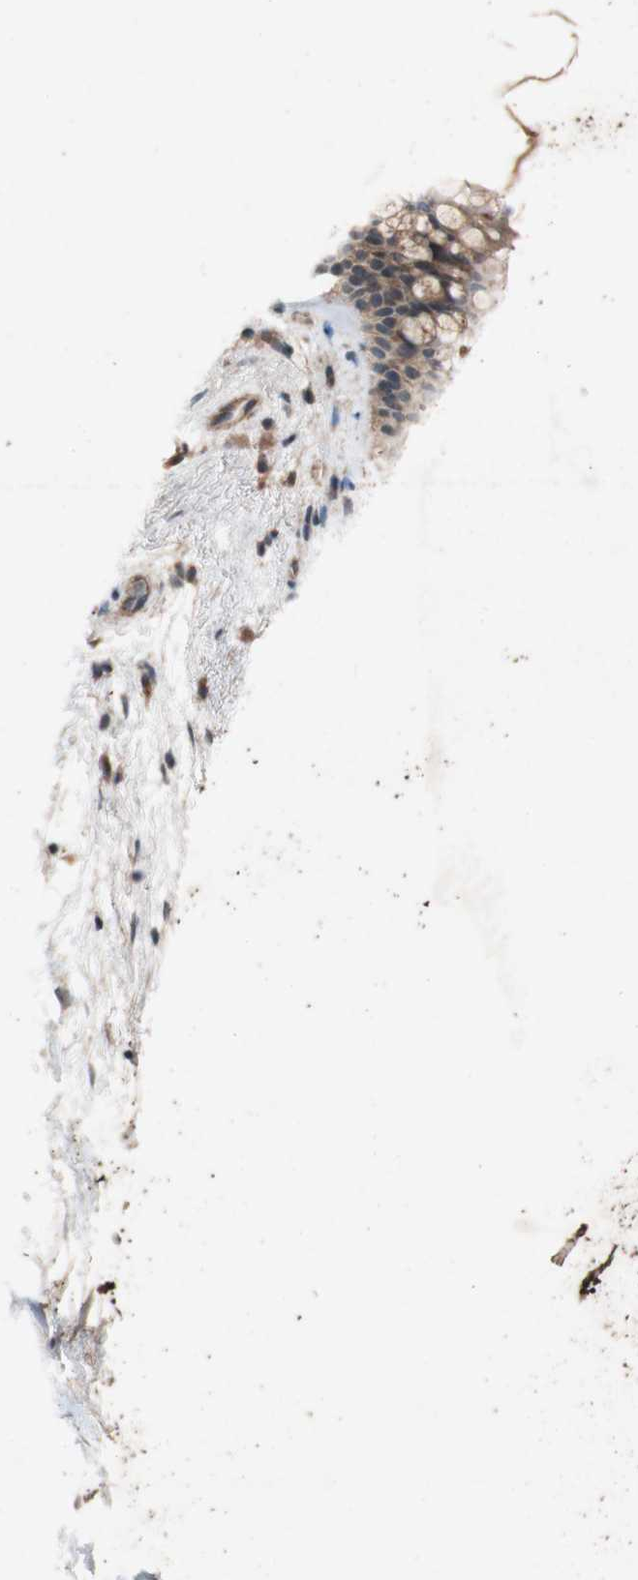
{"staining": {"intensity": "moderate", "quantity": ">75%", "location": "cytoplasmic/membranous"}, "tissue": "bronchus", "cell_type": "Respiratory epithelial cells", "image_type": "normal", "snomed": [{"axis": "morphology", "description": "Normal tissue, NOS"}, {"axis": "topography", "description": "Bronchus"}], "caption": "Human bronchus stained with a brown dye demonstrates moderate cytoplasmic/membranous positive staining in about >75% of respiratory epithelial cells.", "gene": "ATP6V1F", "patient": {"sex": "female", "age": 54}}